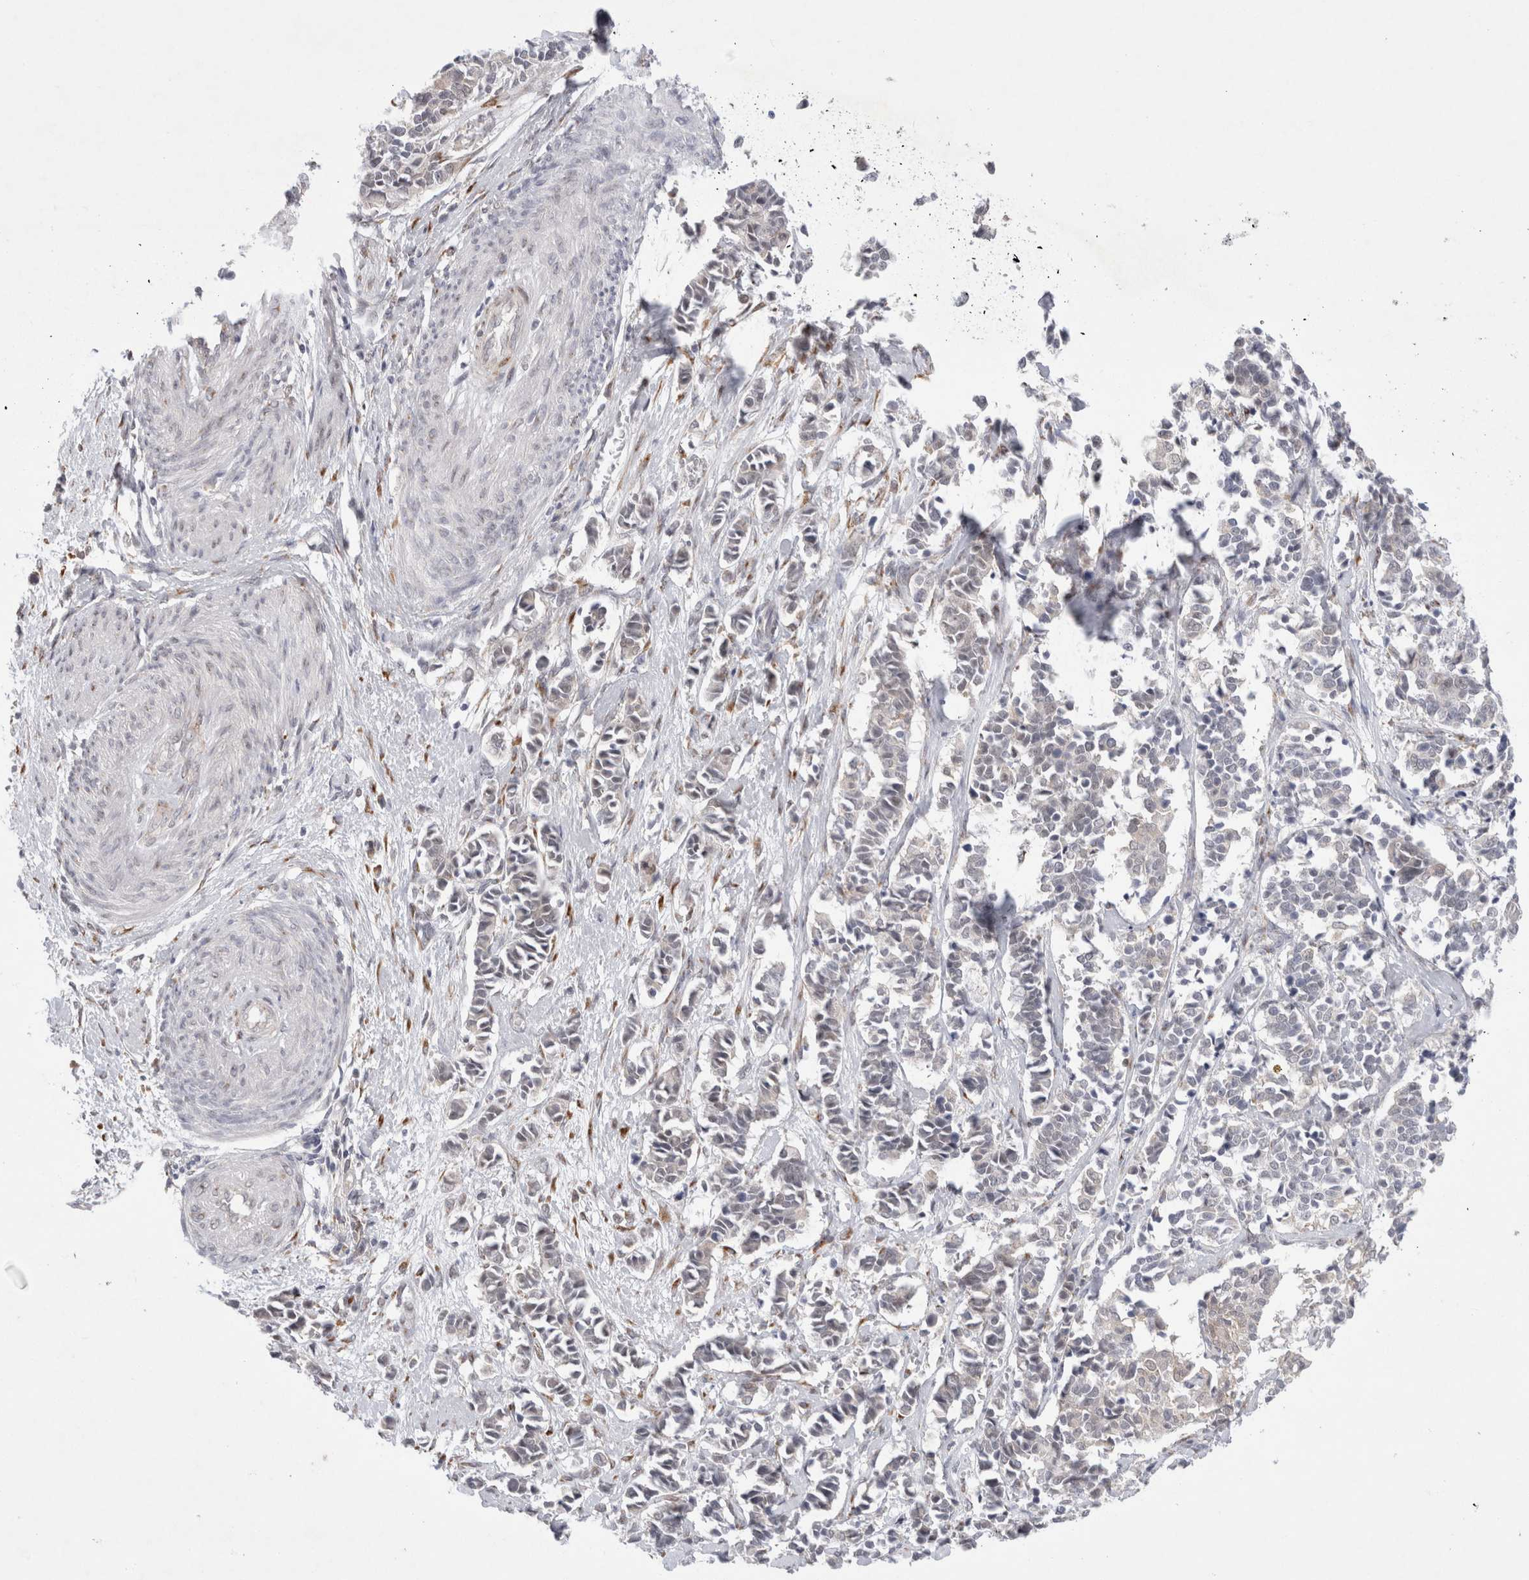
{"staining": {"intensity": "negative", "quantity": "none", "location": "none"}, "tissue": "cervical cancer", "cell_type": "Tumor cells", "image_type": "cancer", "snomed": [{"axis": "morphology", "description": "Normal tissue, NOS"}, {"axis": "morphology", "description": "Squamous cell carcinoma, NOS"}, {"axis": "topography", "description": "Cervix"}], "caption": "The immunohistochemistry histopathology image has no significant positivity in tumor cells of cervical cancer tissue.", "gene": "TRMT1L", "patient": {"sex": "female", "age": 35}}